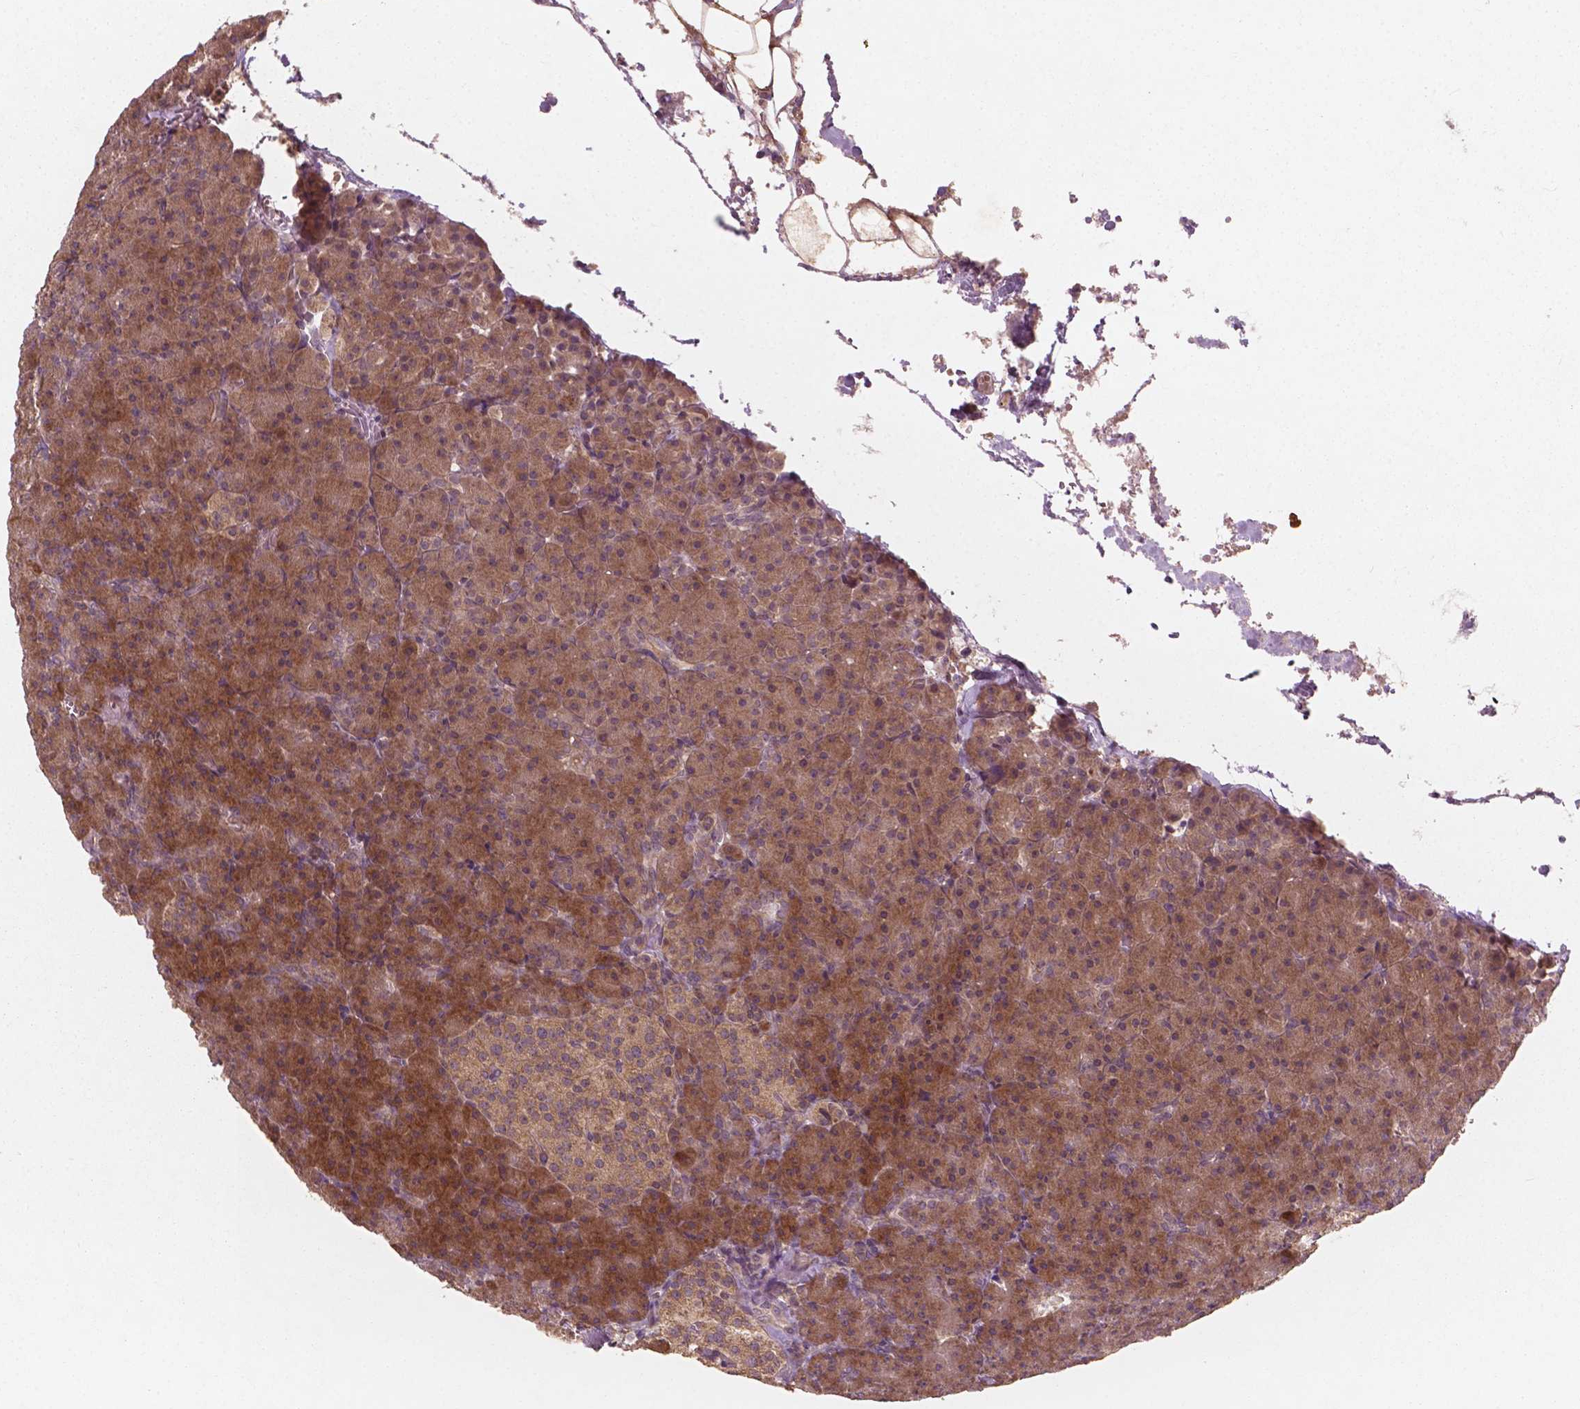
{"staining": {"intensity": "moderate", "quantity": ">75%", "location": "cytoplasmic/membranous"}, "tissue": "pancreas", "cell_type": "Exocrine glandular cells", "image_type": "normal", "snomed": [{"axis": "morphology", "description": "Normal tissue, NOS"}, {"axis": "topography", "description": "Pancreas"}], "caption": "Immunohistochemical staining of unremarkable human pancreas shows moderate cytoplasmic/membranous protein staining in approximately >75% of exocrine glandular cells. (IHC, brightfield microscopy, high magnification).", "gene": "CYFIP1", "patient": {"sex": "female", "age": 74}}